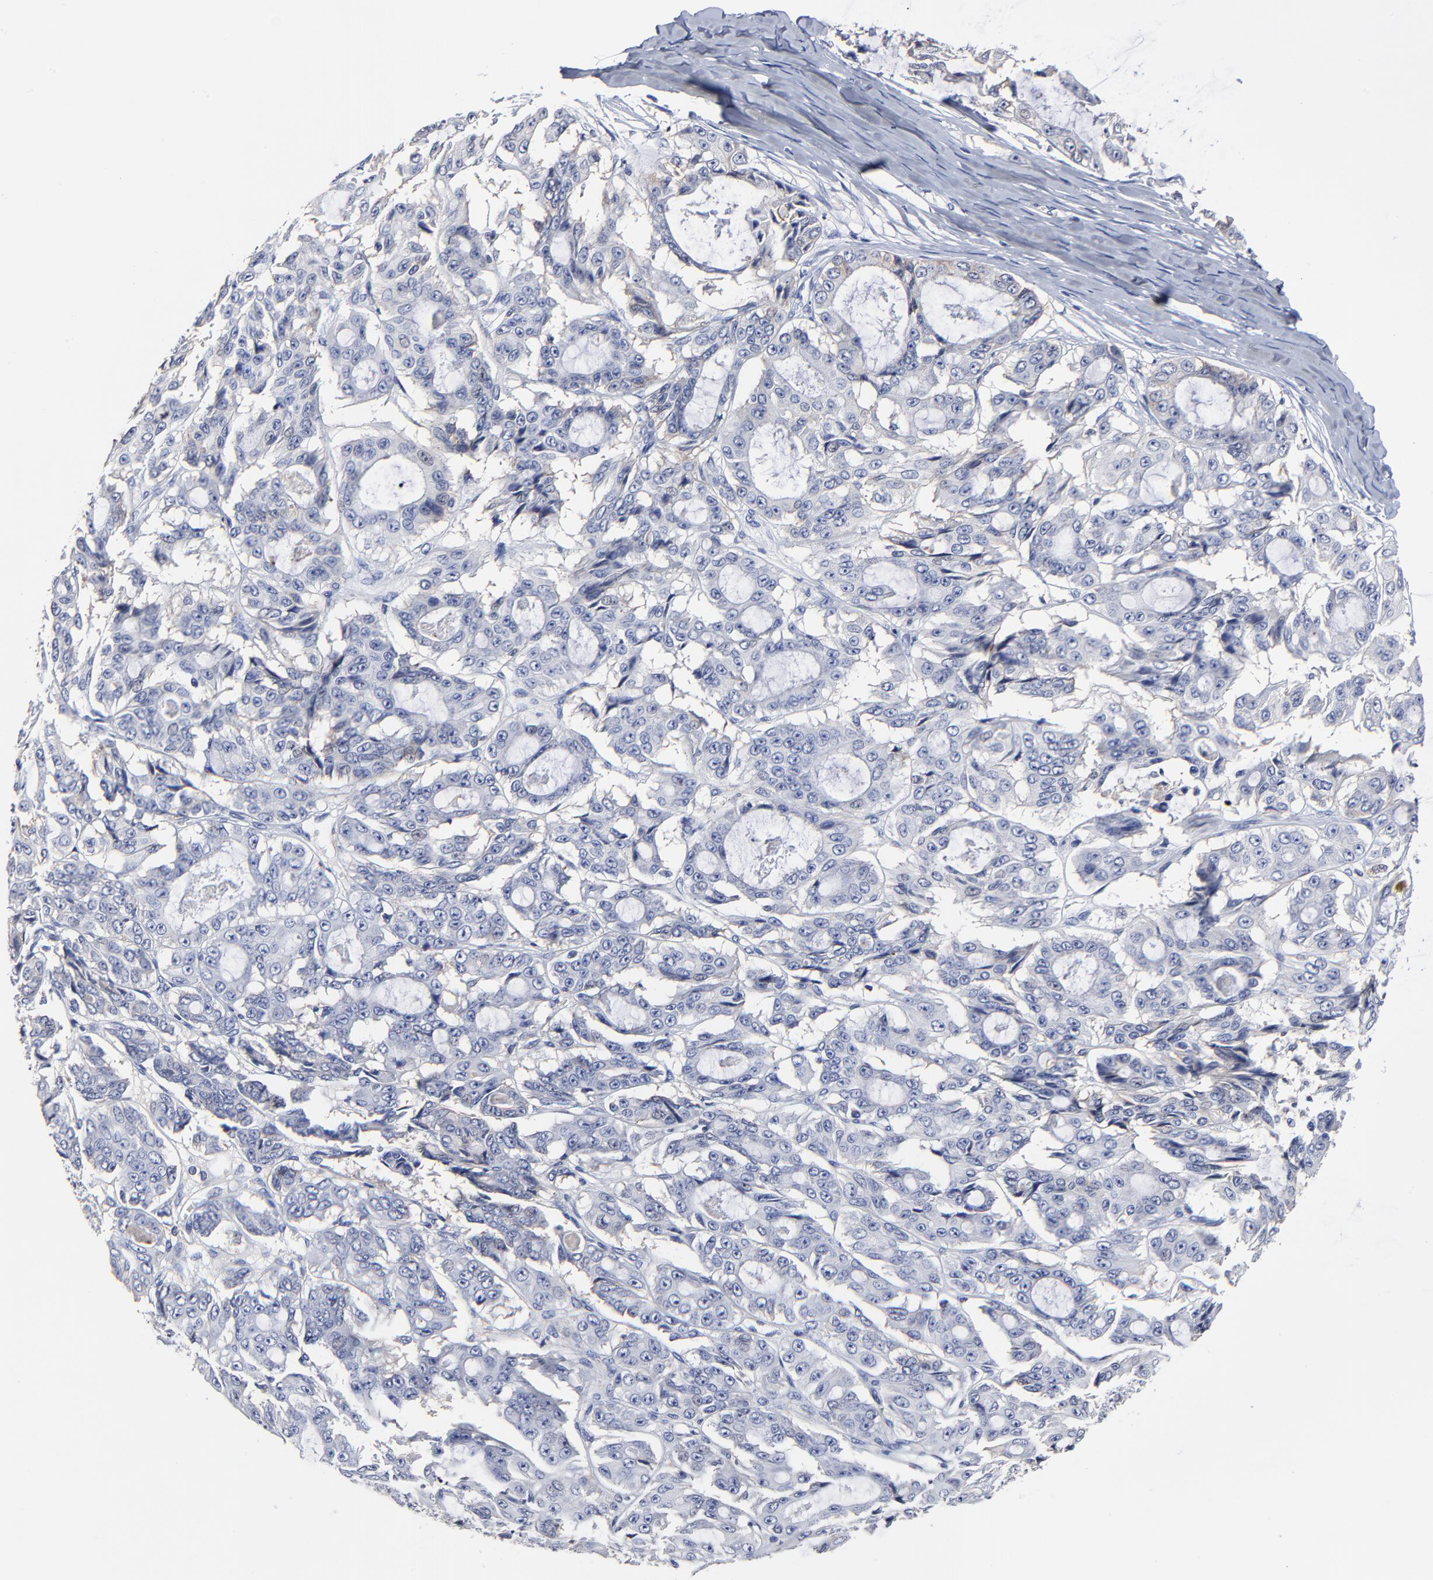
{"staining": {"intensity": "negative", "quantity": "none", "location": "none"}, "tissue": "ovarian cancer", "cell_type": "Tumor cells", "image_type": "cancer", "snomed": [{"axis": "morphology", "description": "Carcinoma, endometroid"}, {"axis": "topography", "description": "Ovary"}], "caption": "The photomicrograph displays no staining of tumor cells in ovarian cancer.", "gene": "CXADR", "patient": {"sex": "female", "age": 61}}